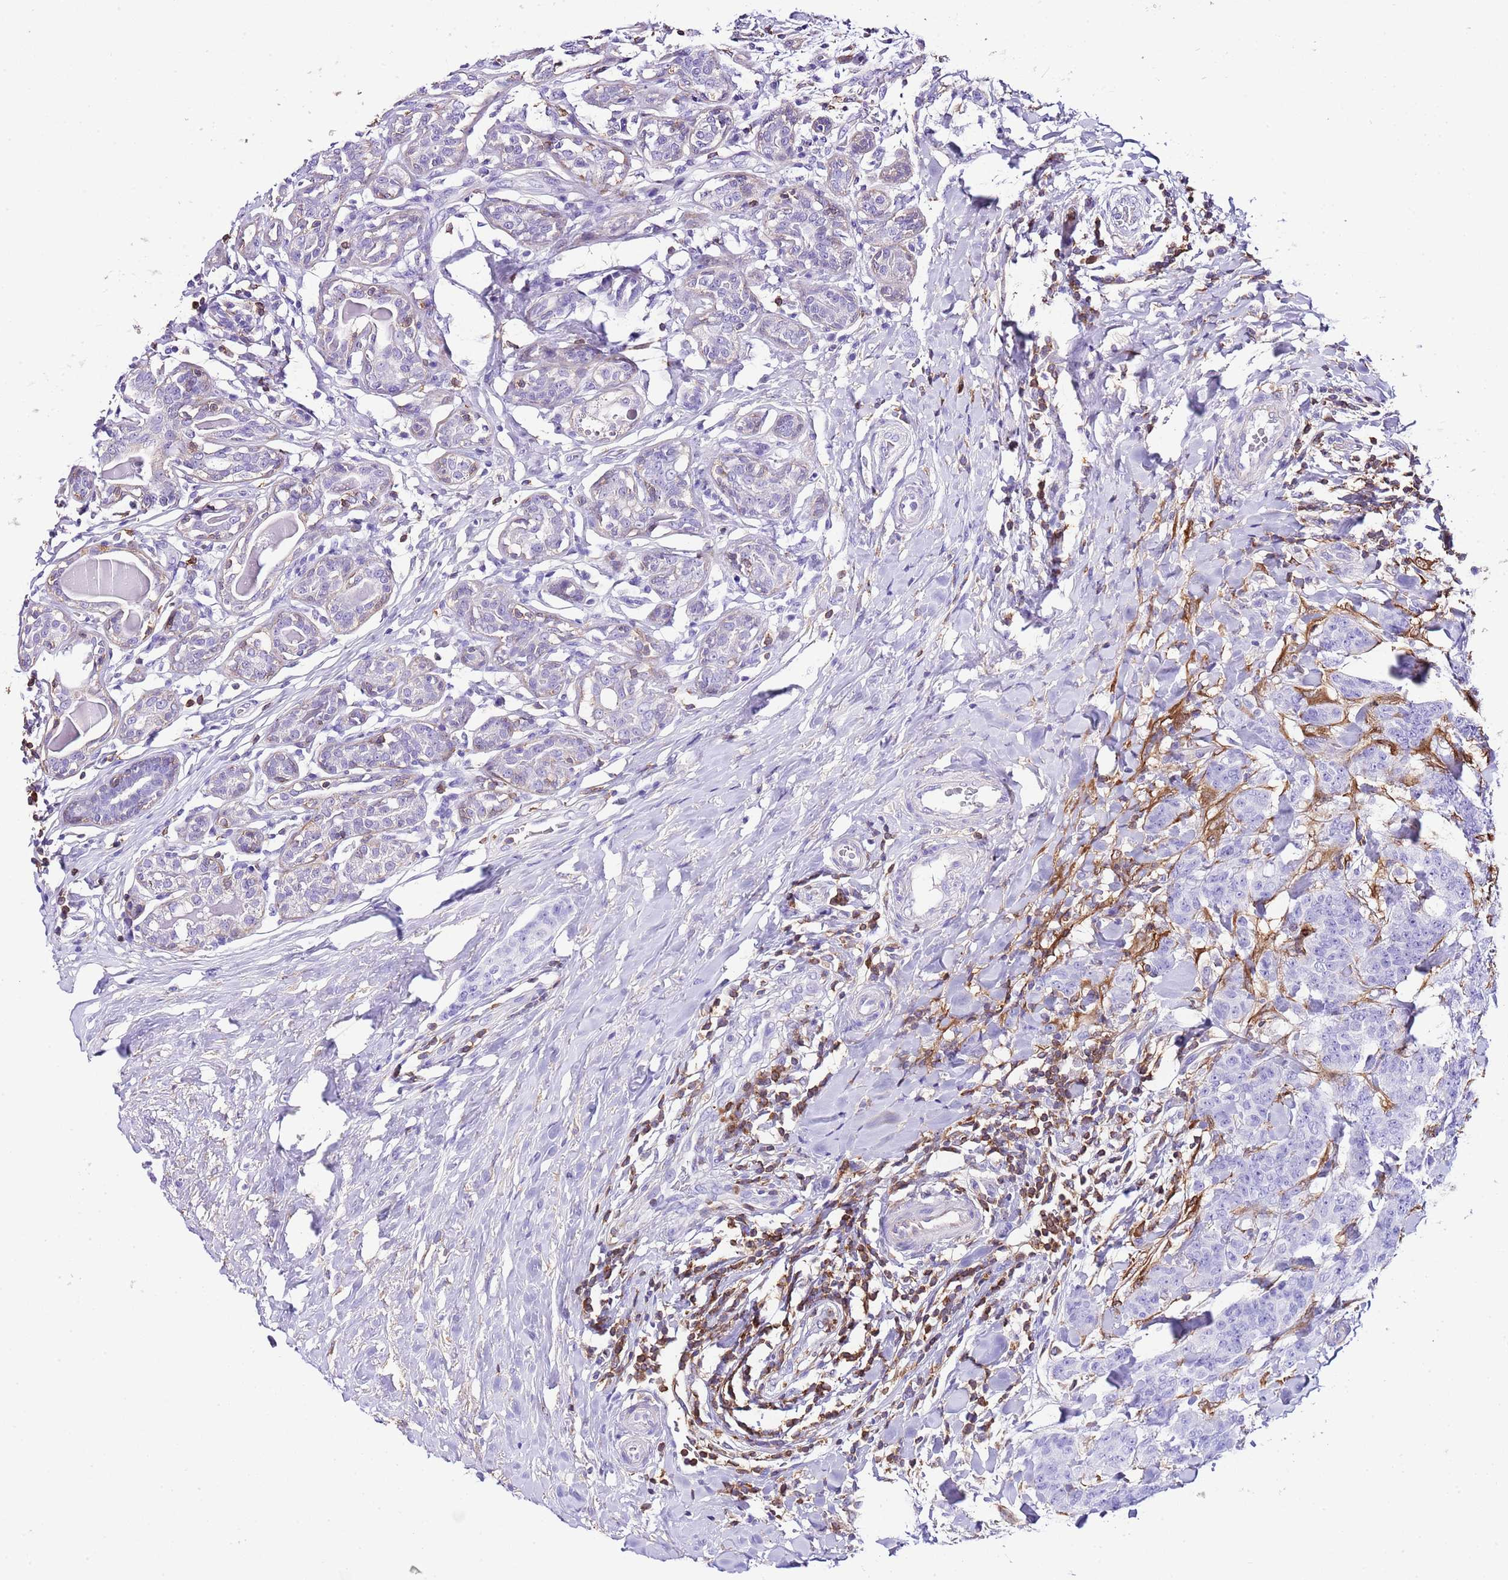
{"staining": {"intensity": "negative", "quantity": "none", "location": "none"}, "tissue": "breast cancer", "cell_type": "Tumor cells", "image_type": "cancer", "snomed": [{"axis": "morphology", "description": "Duct carcinoma"}, {"axis": "topography", "description": "Breast"}], "caption": "Breast cancer (infiltrating ductal carcinoma) stained for a protein using immunohistochemistry displays no staining tumor cells.", "gene": "CNN2", "patient": {"sex": "female", "age": 40}}